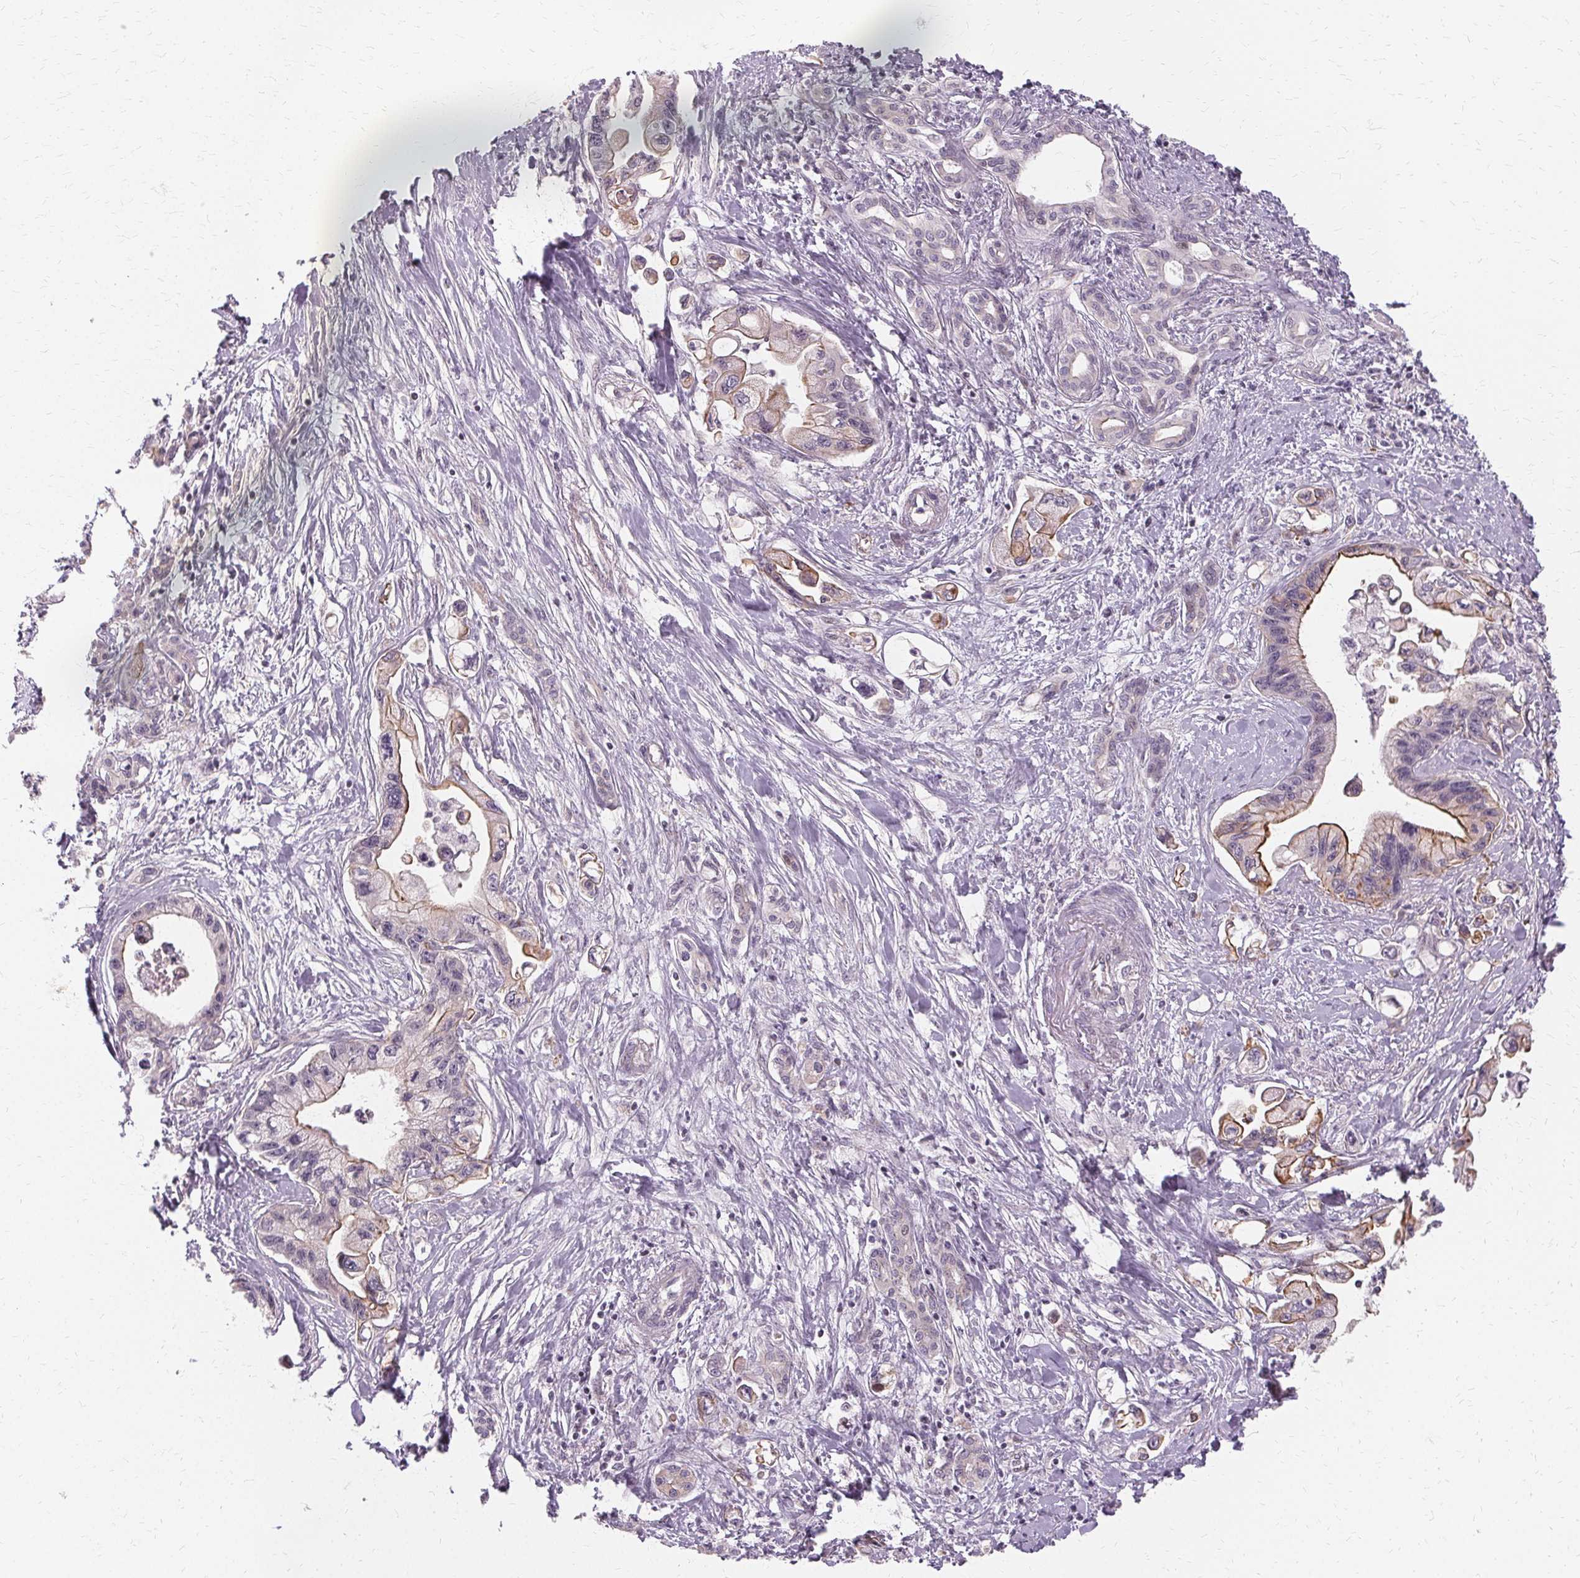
{"staining": {"intensity": "weak", "quantity": "<25%", "location": "cytoplasmic/membranous"}, "tissue": "pancreatic cancer", "cell_type": "Tumor cells", "image_type": "cancer", "snomed": [{"axis": "morphology", "description": "Adenocarcinoma, NOS"}, {"axis": "topography", "description": "Pancreas"}], "caption": "High magnification brightfield microscopy of adenocarcinoma (pancreatic) stained with DAB (3,3'-diaminobenzidine) (brown) and counterstained with hematoxylin (blue): tumor cells show no significant expression.", "gene": "USP8", "patient": {"sex": "male", "age": 61}}